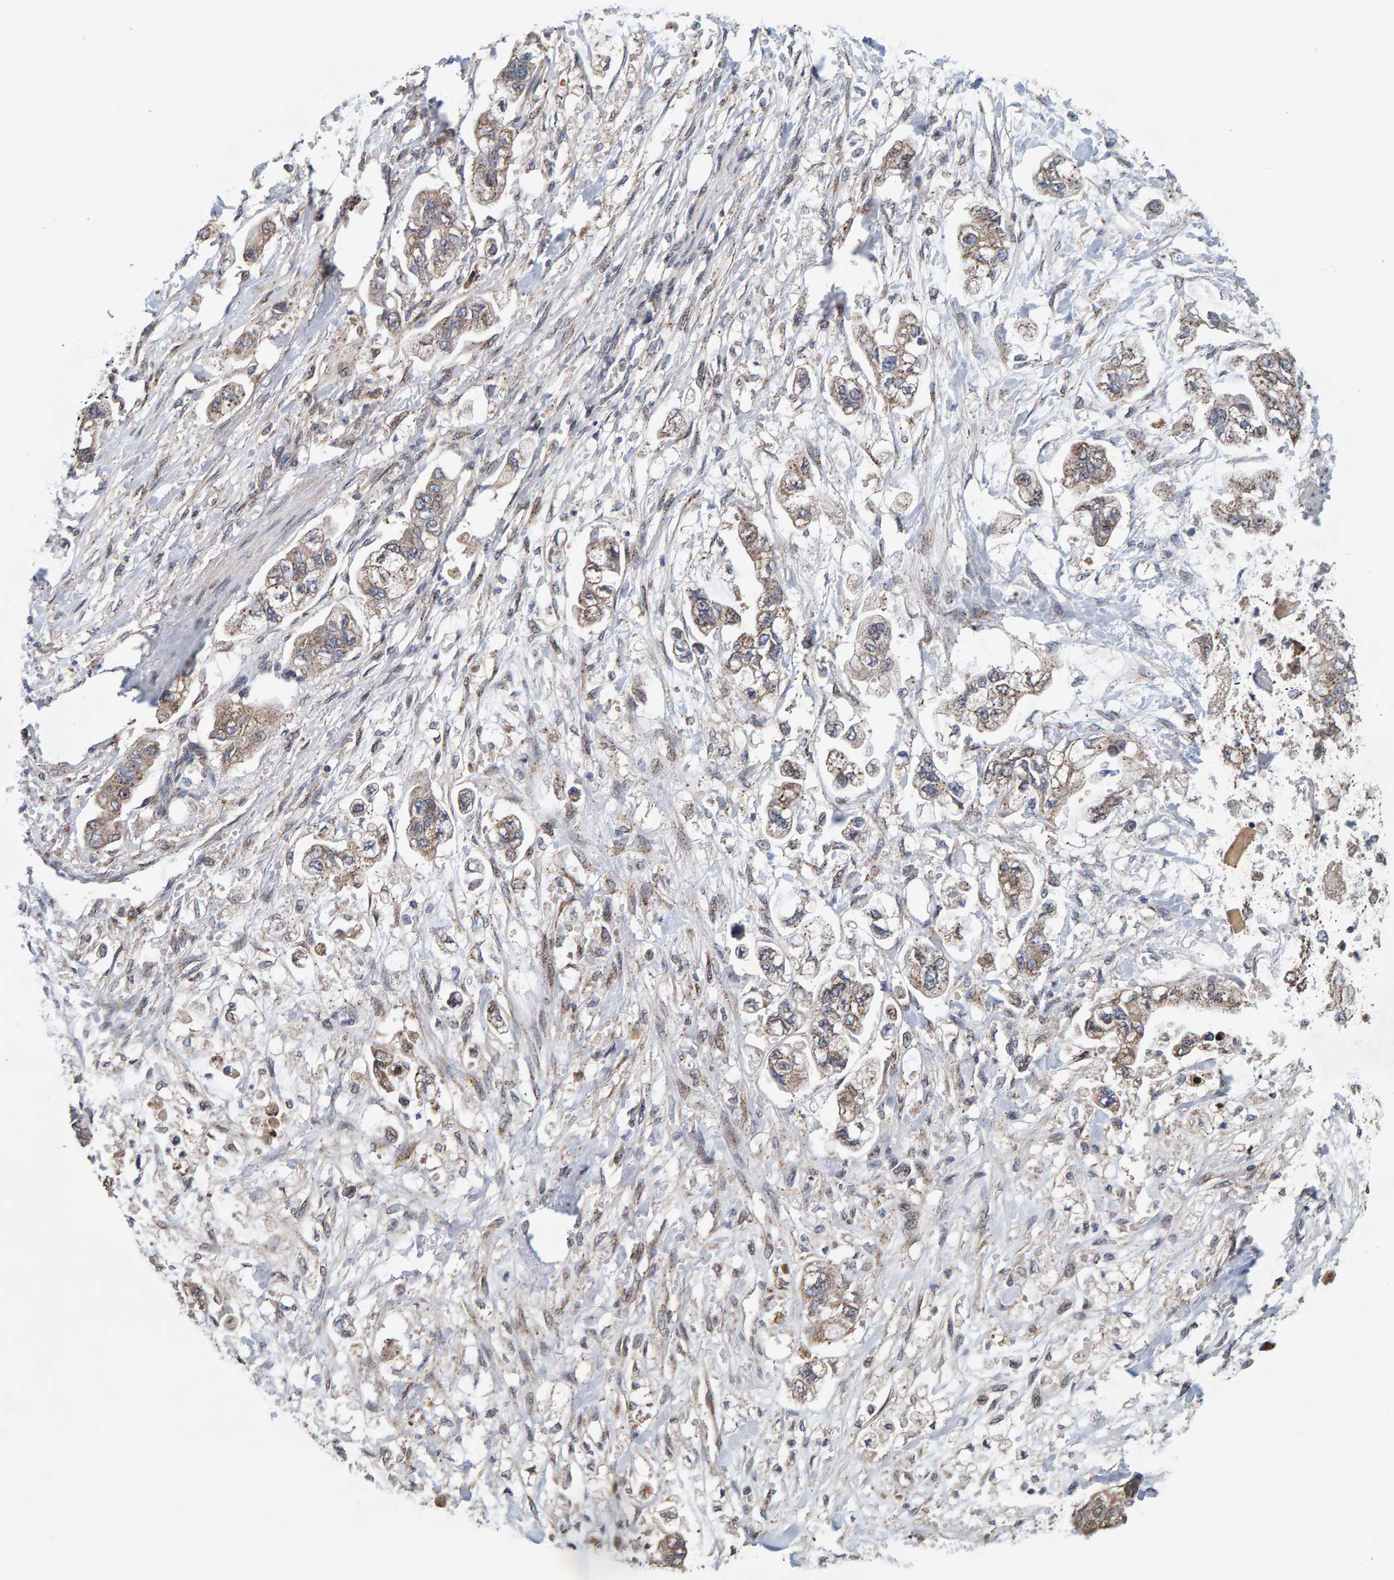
{"staining": {"intensity": "weak", "quantity": ">75%", "location": "cytoplasmic/membranous"}, "tissue": "stomach cancer", "cell_type": "Tumor cells", "image_type": "cancer", "snomed": [{"axis": "morphology", "description": "Normal tissue, NOS"}, {"axis": "morphology", "description": "Adenocarcinoma, NOS"}, {"axis": "topography", "description": "Stomach"}], "caption": "Immunohistochemical staining of human stomach adenocarcinoma shows low levels of weak cytoplasmic/membranous protein expression in approximately >75% of tumor cells. Using DAB (brown) and hematoxylin (blue) stains, captured at high magnification using brightfield microscopy.", "gene": "CCDC25", "patient": {"sex": "male", "age": 62}}